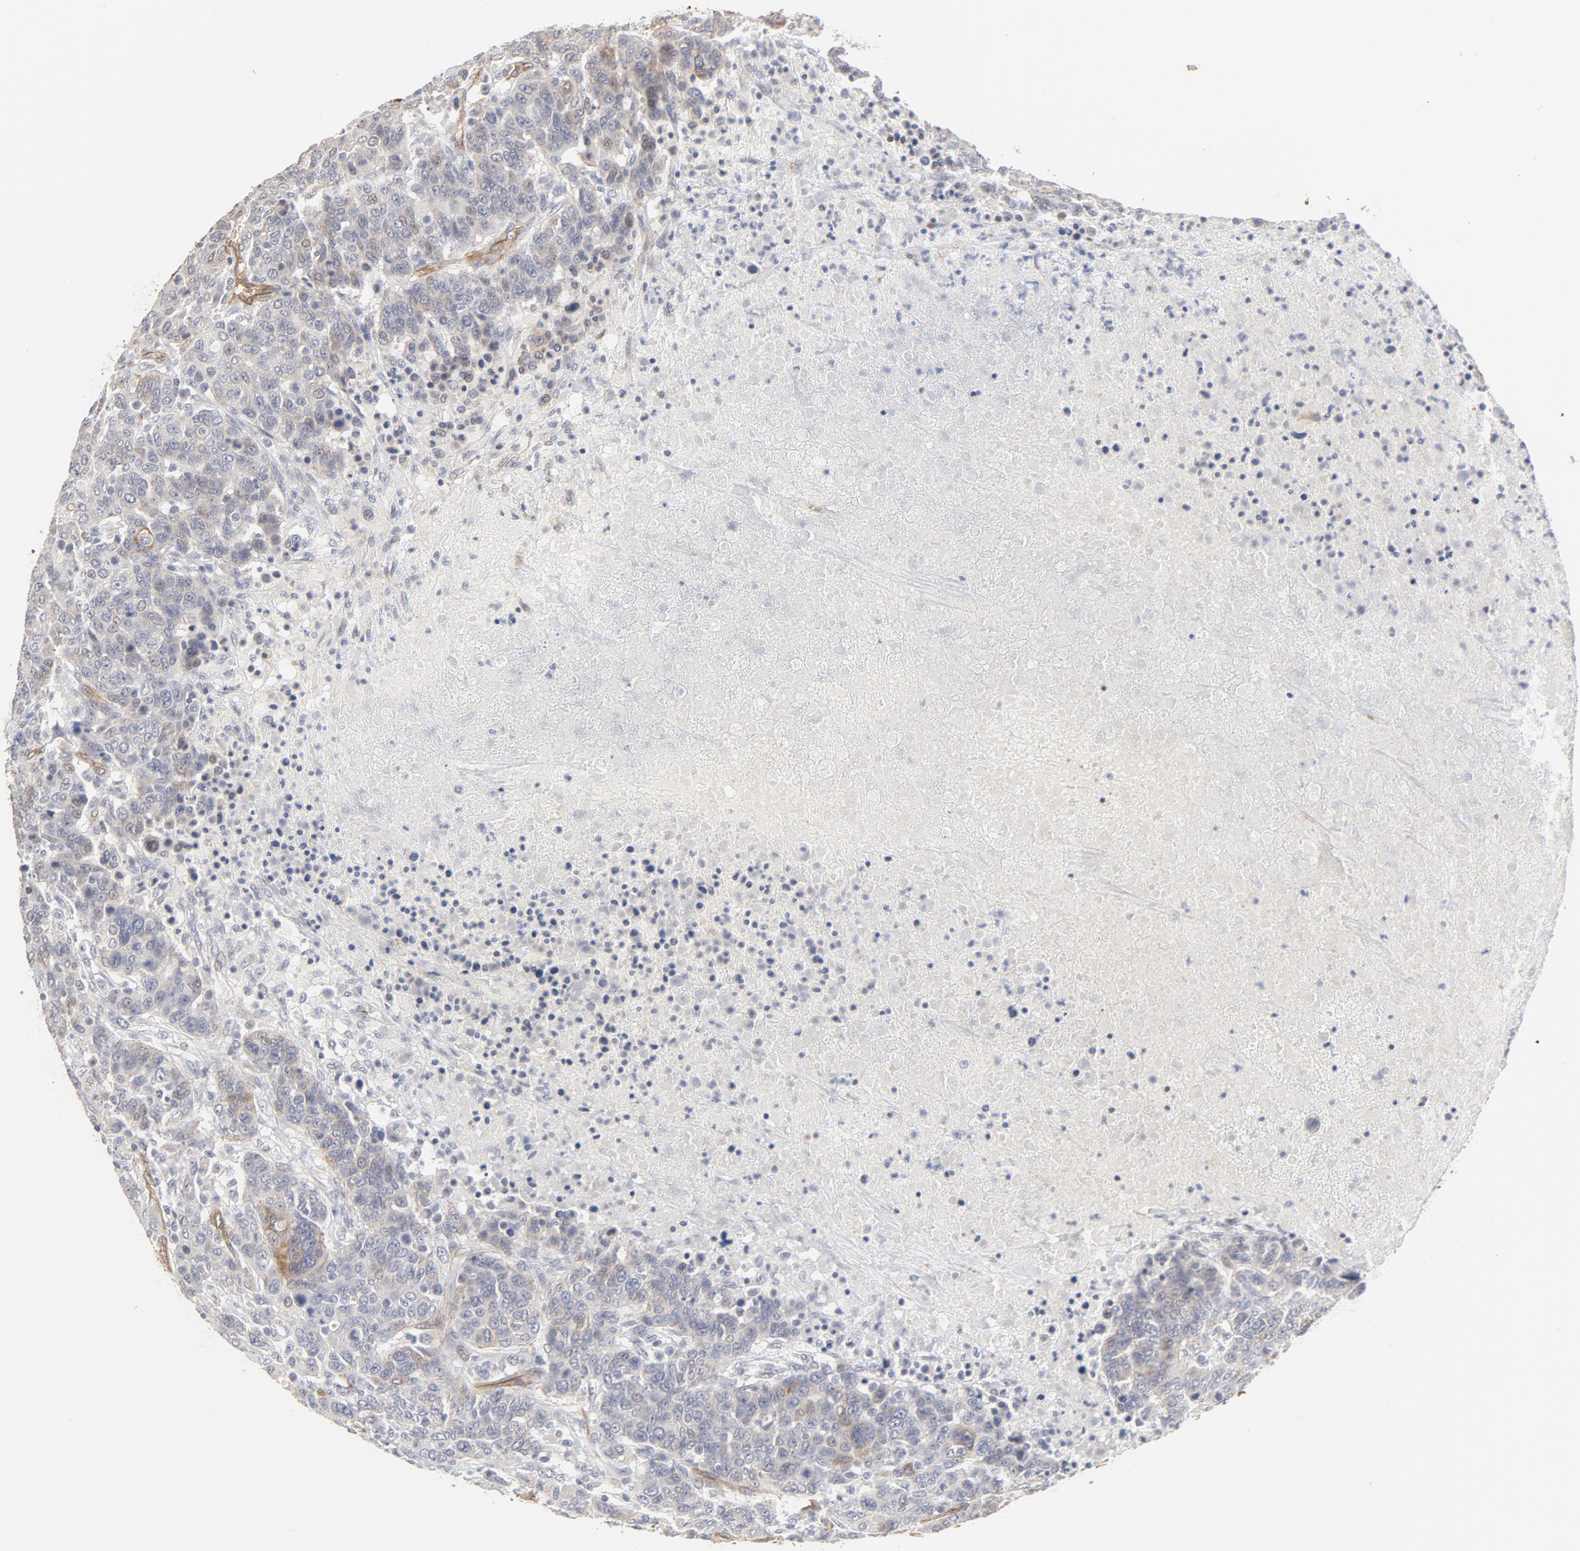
{"staining": {"intensity": "negative", "quantity": "none", "location": "none"}, "tissue": "breast cancer", "cell_type": "Tumor cells", "image_type": "cancer", "snomed": [{"axis": "morphology", "description": "Duct carcinoma"}, {"axis": "topography", "description": "Breast"}], "caption": "Tumor cells show no significant positivity in breast cancer.", "gene": "MAGED4", "patient": {"sex": "female", "age": 37}}